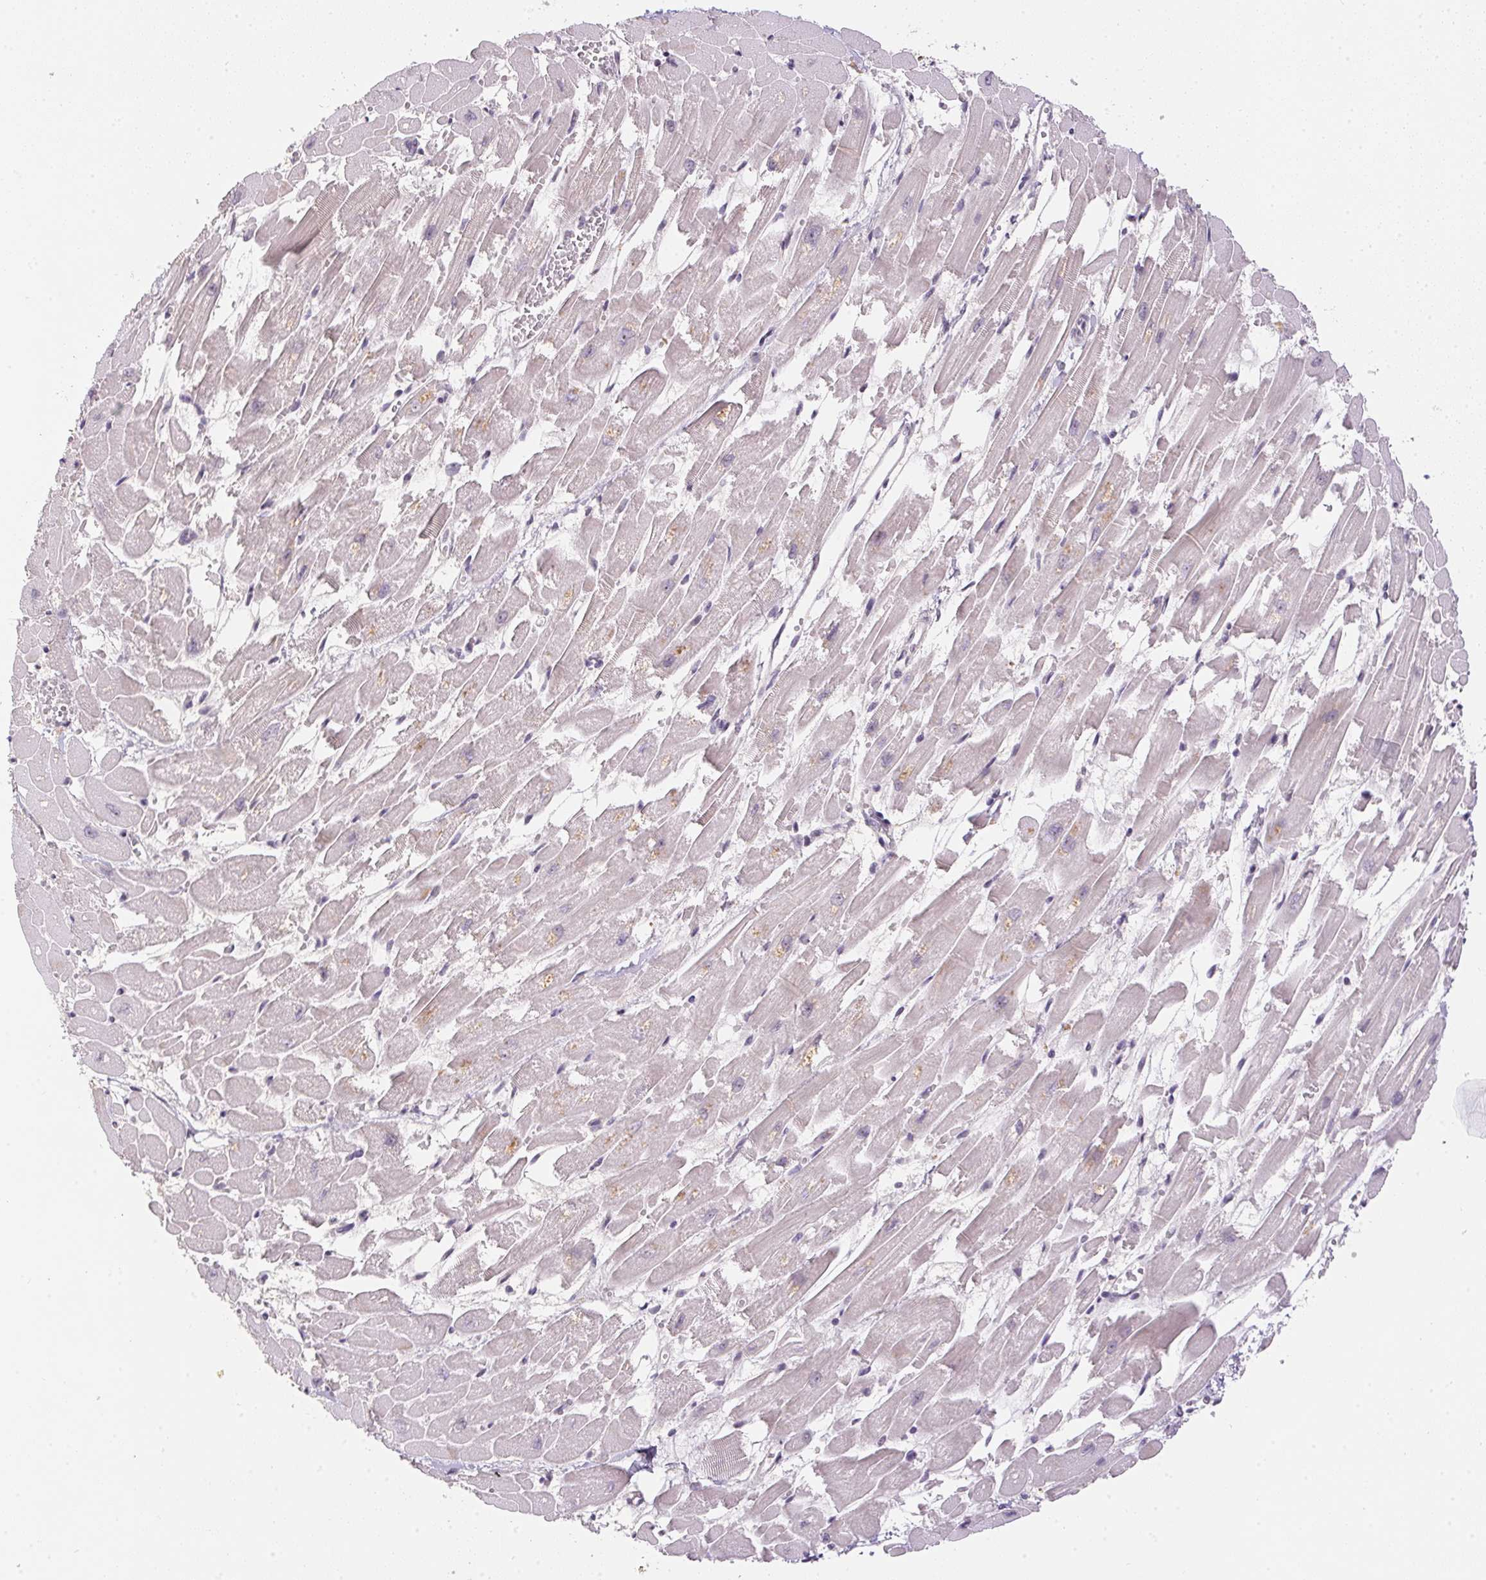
{"staining": {"intensity": "weak", "quantity": "25%-75%", "location": "cytoplasmic/membranous,nuclear"}, "tissue": "heart muscle", "cell_type": "Cardiomyocytes", "image_type": "normal", "snomed": [{"axis": "morphology", "description": "Normal tissue, NOS"}, {"axis": "topography", "description": "Heart"}], "caption": "Immunohistochemical staining of benign heart muscle demonstrates 25%-75% levels of weak cytoplasmic/membranous,nuclear protein staining in about 25%-75% of cardiomyocytes.", "gene": "KDM4D", "patient": {"sex": "female", "age": 52}}